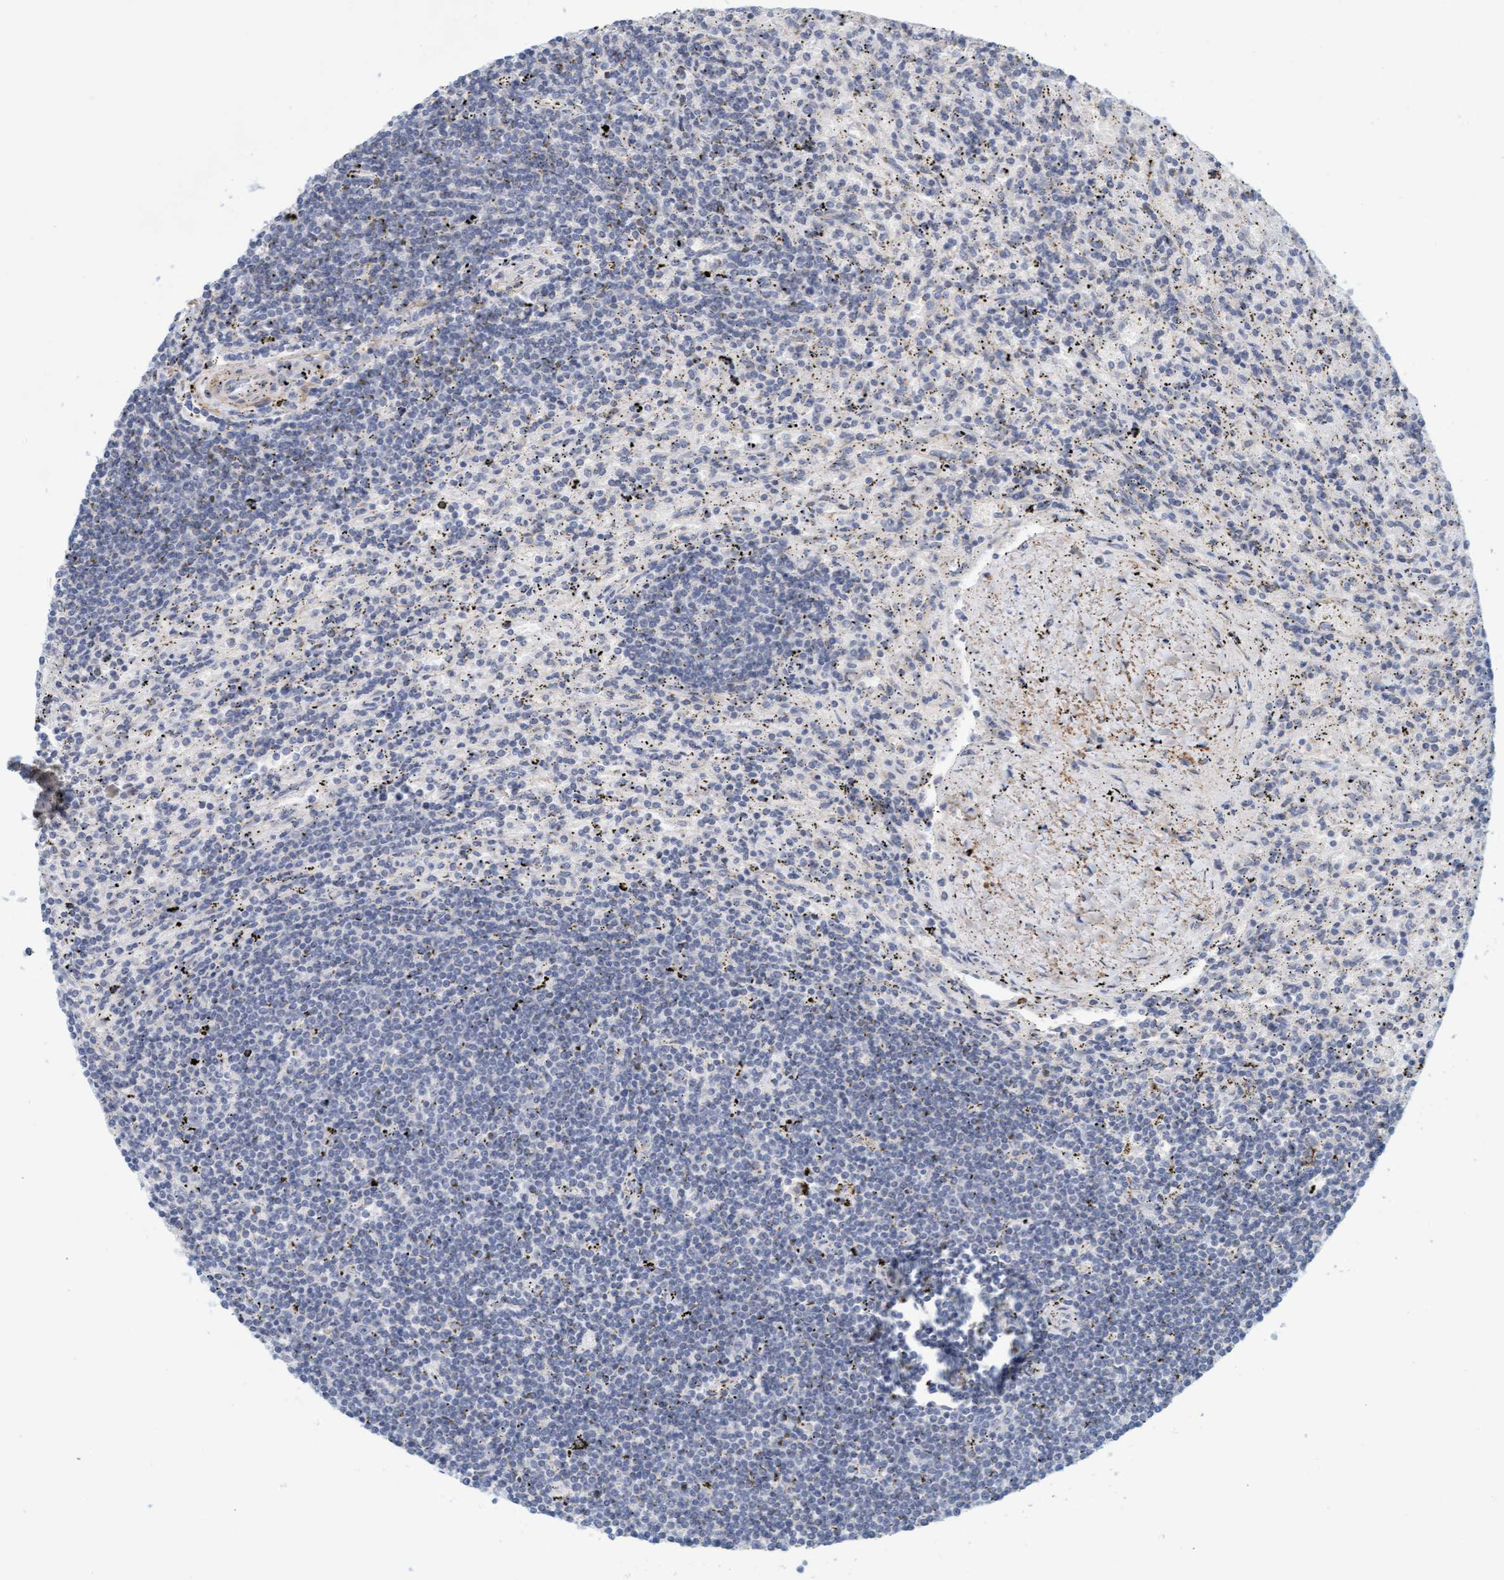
{"staining": {"intensity": "negative", "quantity": "none", "location": "none"}, "tissue": "lymphoma", "cell_type": "Tumor cells", "image_type": "cancer", "snomed": [{"axis": "morphology", "description": "Malignant lymphoma, non-Hodgkin's type, Low grade"}, {"axis": "topography", "description": "Spleen"}], "caption": "IHC of low-grade malignant lymphoma, non-Hodgkin's type displays no expression in tumor cells.", "gene": "ZC3H3", "patient": {"sex": "male", "age": 76}}